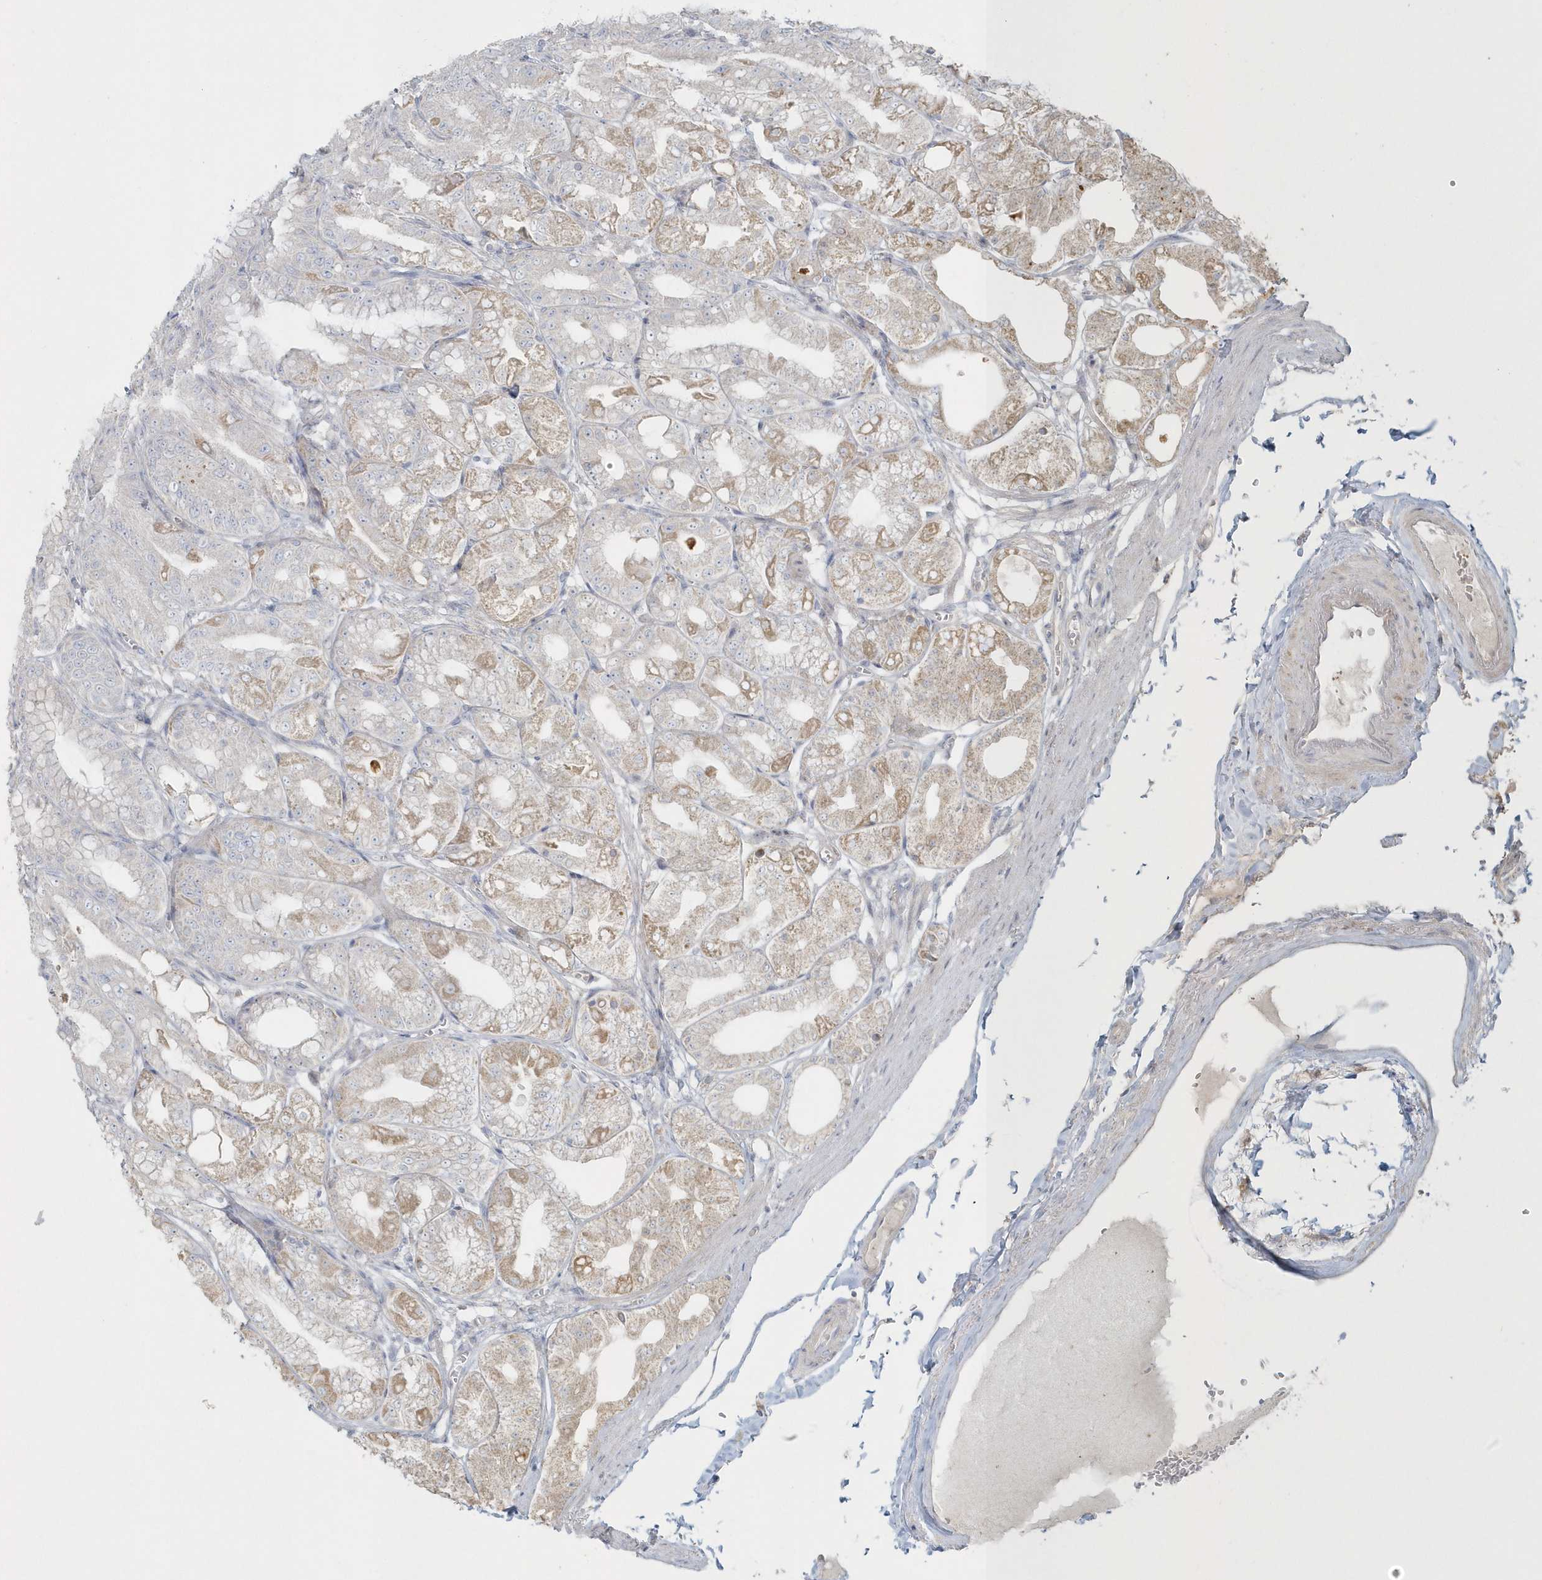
{"staining": {"intensity": "moderate", "quantity": "<25%", "location": "cytoplasmic/membranous"}, "tissue": "stomach", "cell_type": "Glandular cells", "image_type": "normal", "snomed": [{"axis": "morphology", "description": "Normal tissue, NOS"}, {"axis": "topography", "description": "Stomach, lower"}], "caption": "An IHC histopathology image of normal tissue is shown. Protein staining in brown highlights moderate cytoplasmic/membranous positivity in stomach within glandular cells.", "gene": "BLTP3A", "patient": {"sex": "male", "age": 71}}